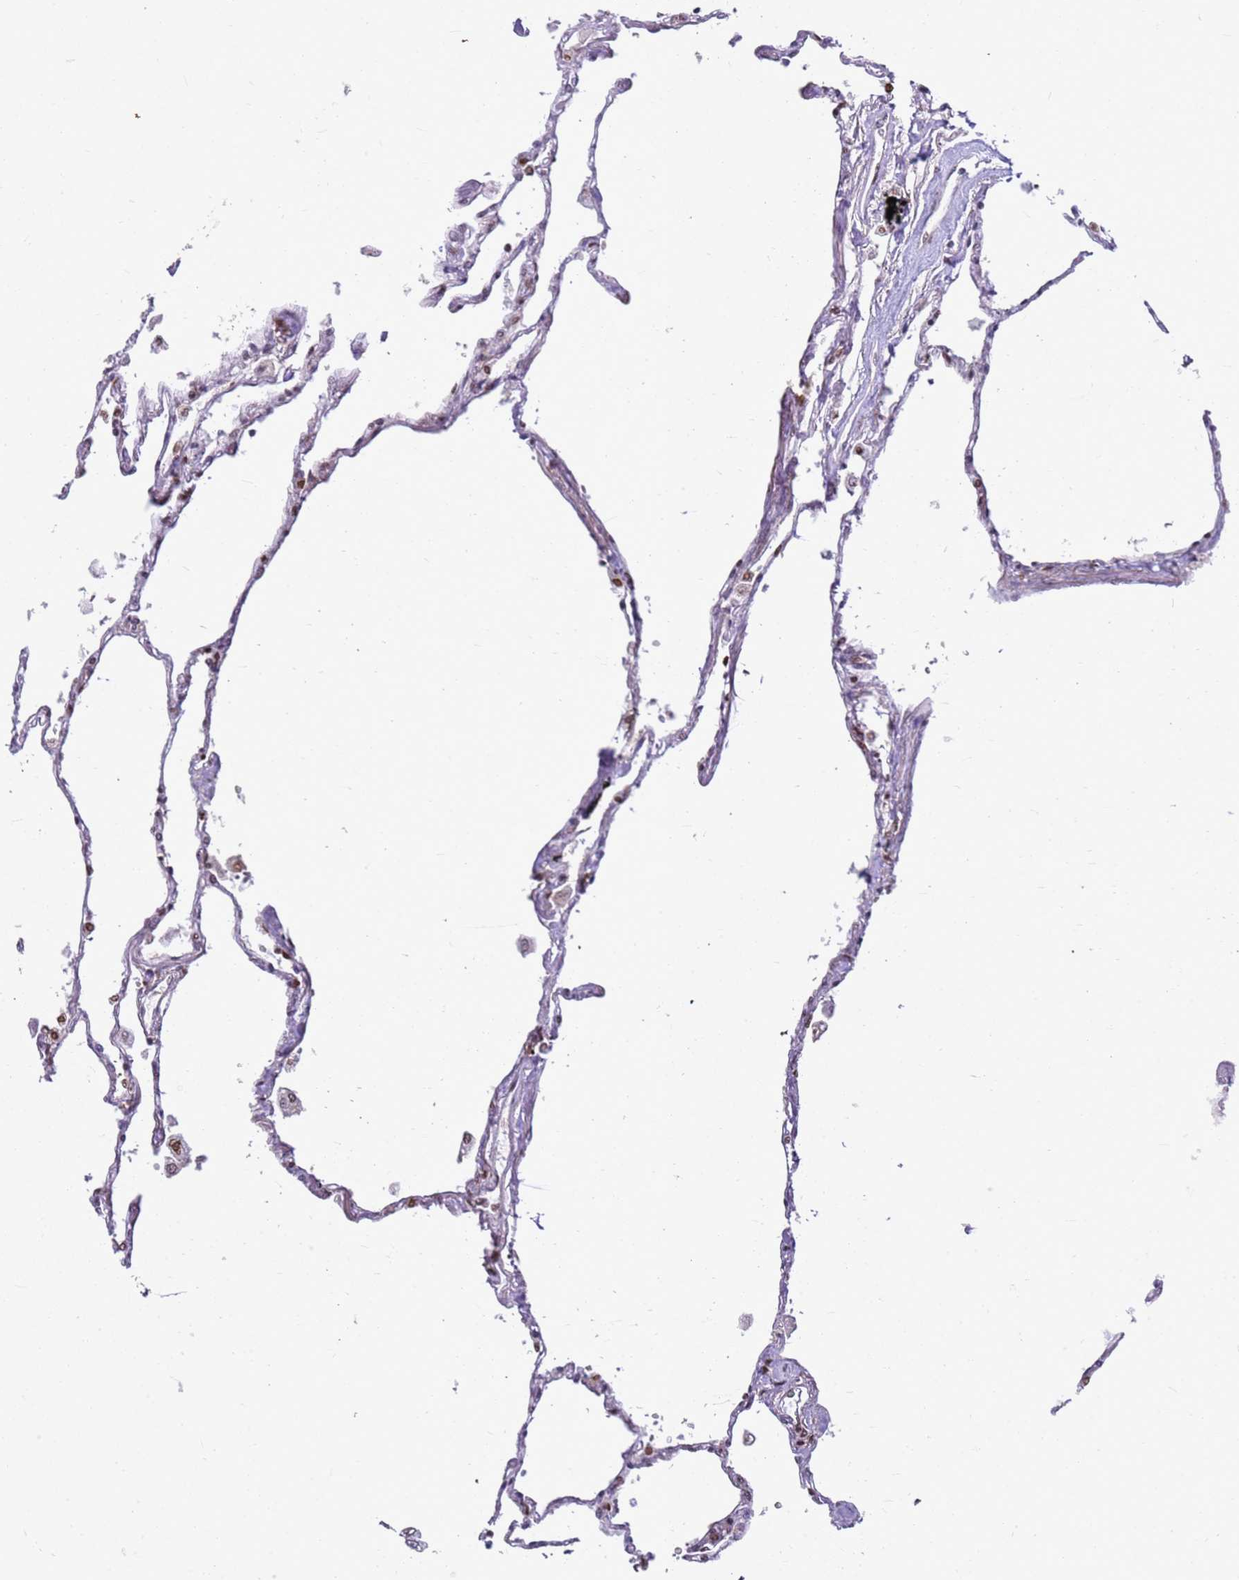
{"staining": {"intensity": "moderate", "quantity": "25%-75%", "location": "nuclear"}, "tissue": "lung", "cell_type": "Alveolar cells", "image_type": "normal", "snomed": [{"axis": "morphology", "description": "Normal tissue, NOS"}, {"axis": "topography", "description": "Lung"}], "caption": "Protein staining displays moderate nuclear positivity in about 25%-75% of alveolar cells in benign lung. The protein of interest is shown in brown color, while the nuclei are stained blue.", "gene": "APEX1", "patient": {"sex": "female", "age": 67}}